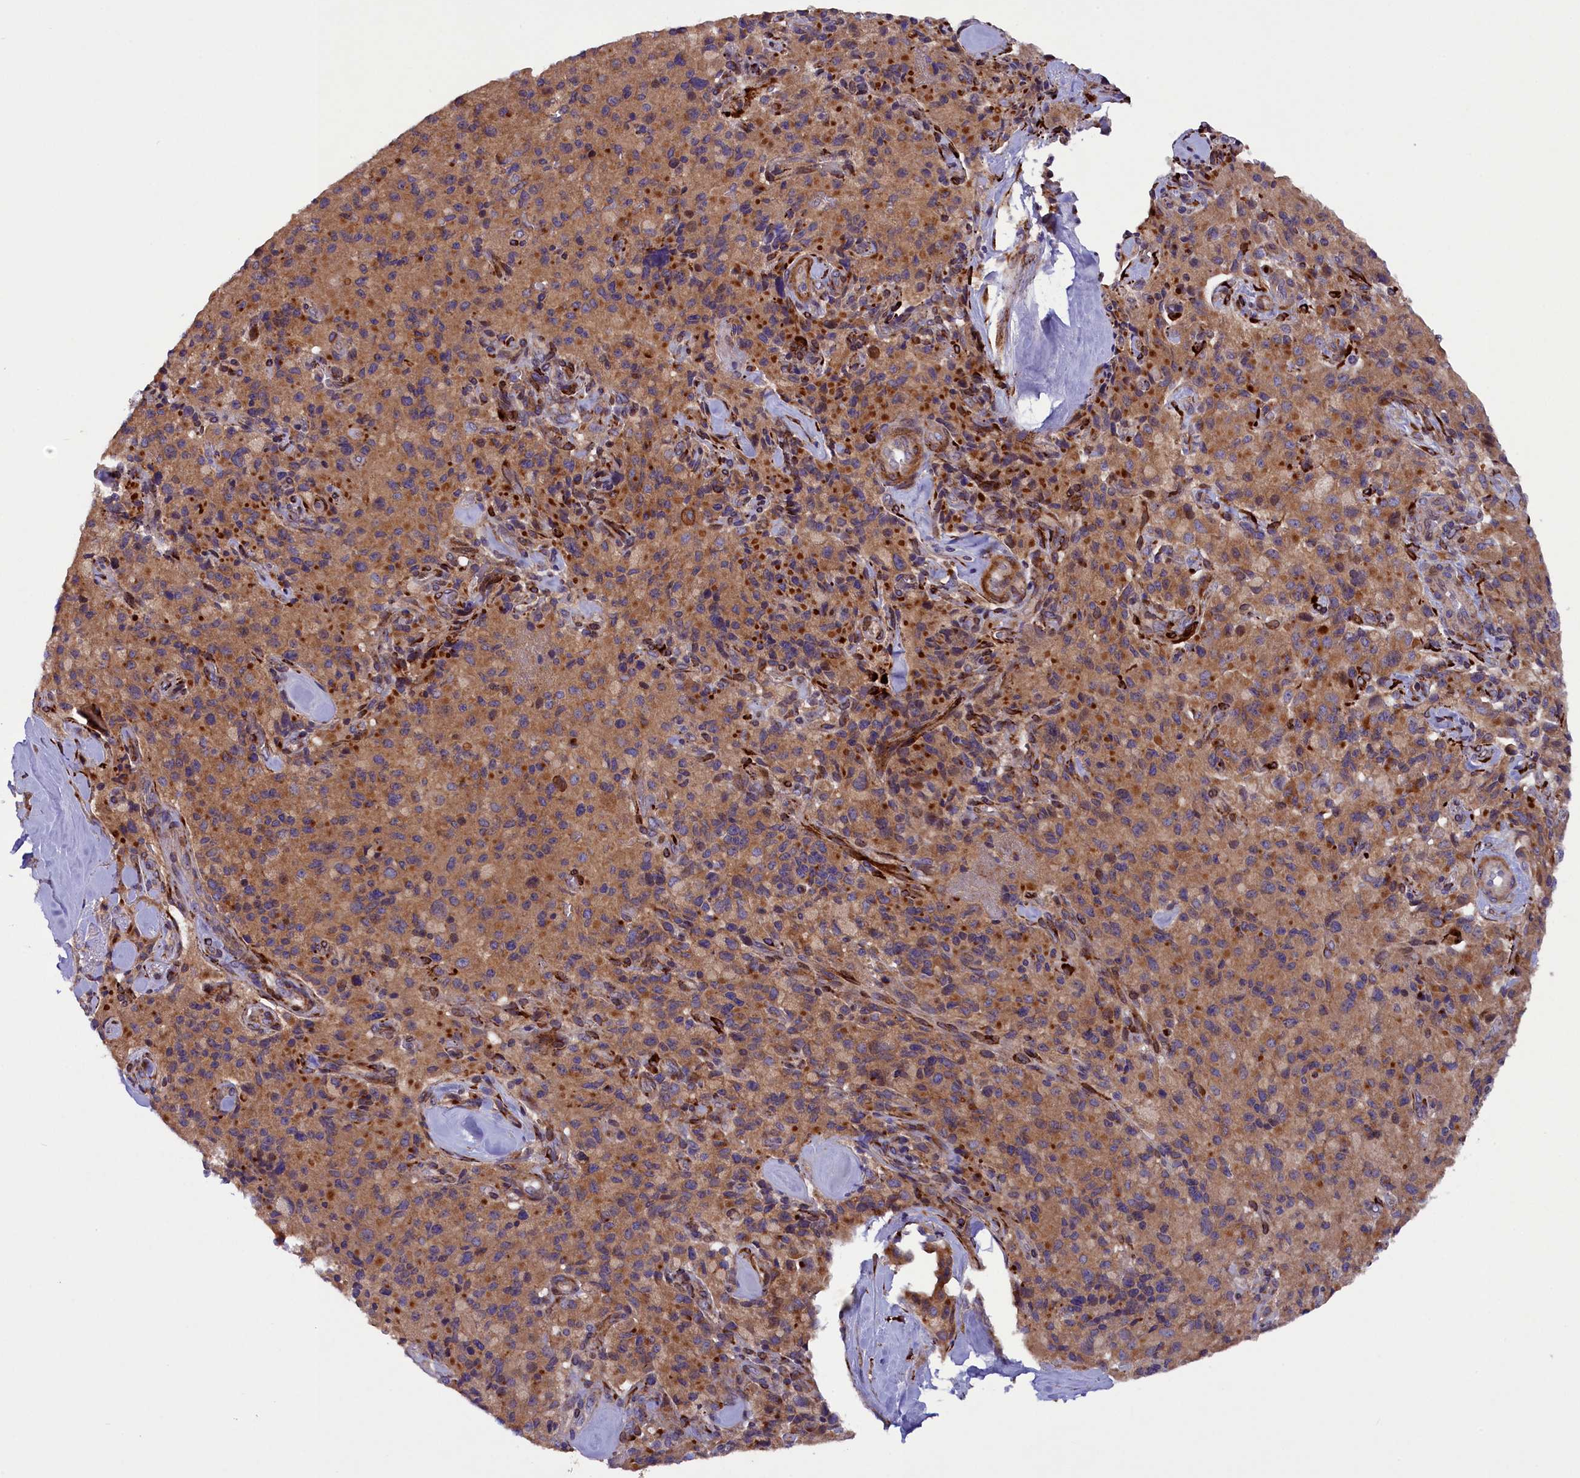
{"staining": {"intensity": "moderate", "quantity": ">75%", "location": "cytoplasmic/membranous"}, "tissue": "pancreatic cancer", "cell_type": "Tumor cells", "image_type": "cancer", "snomed": [{"axis": "morphology", "description": "Adenocarcinoma, NOS"}, {"axis": "topography", "description": "Pancreas"}], "caption": "Moderate cytoplasmic/membranous protein staining is present in about >75% of tumor cells in pancreatic adenocarcinoma. (DAB IHC, brown staining for protein, blue staining for nuclei).", "gene": "ARRDC4", "patient": {"sex": "male", "age": 65}}